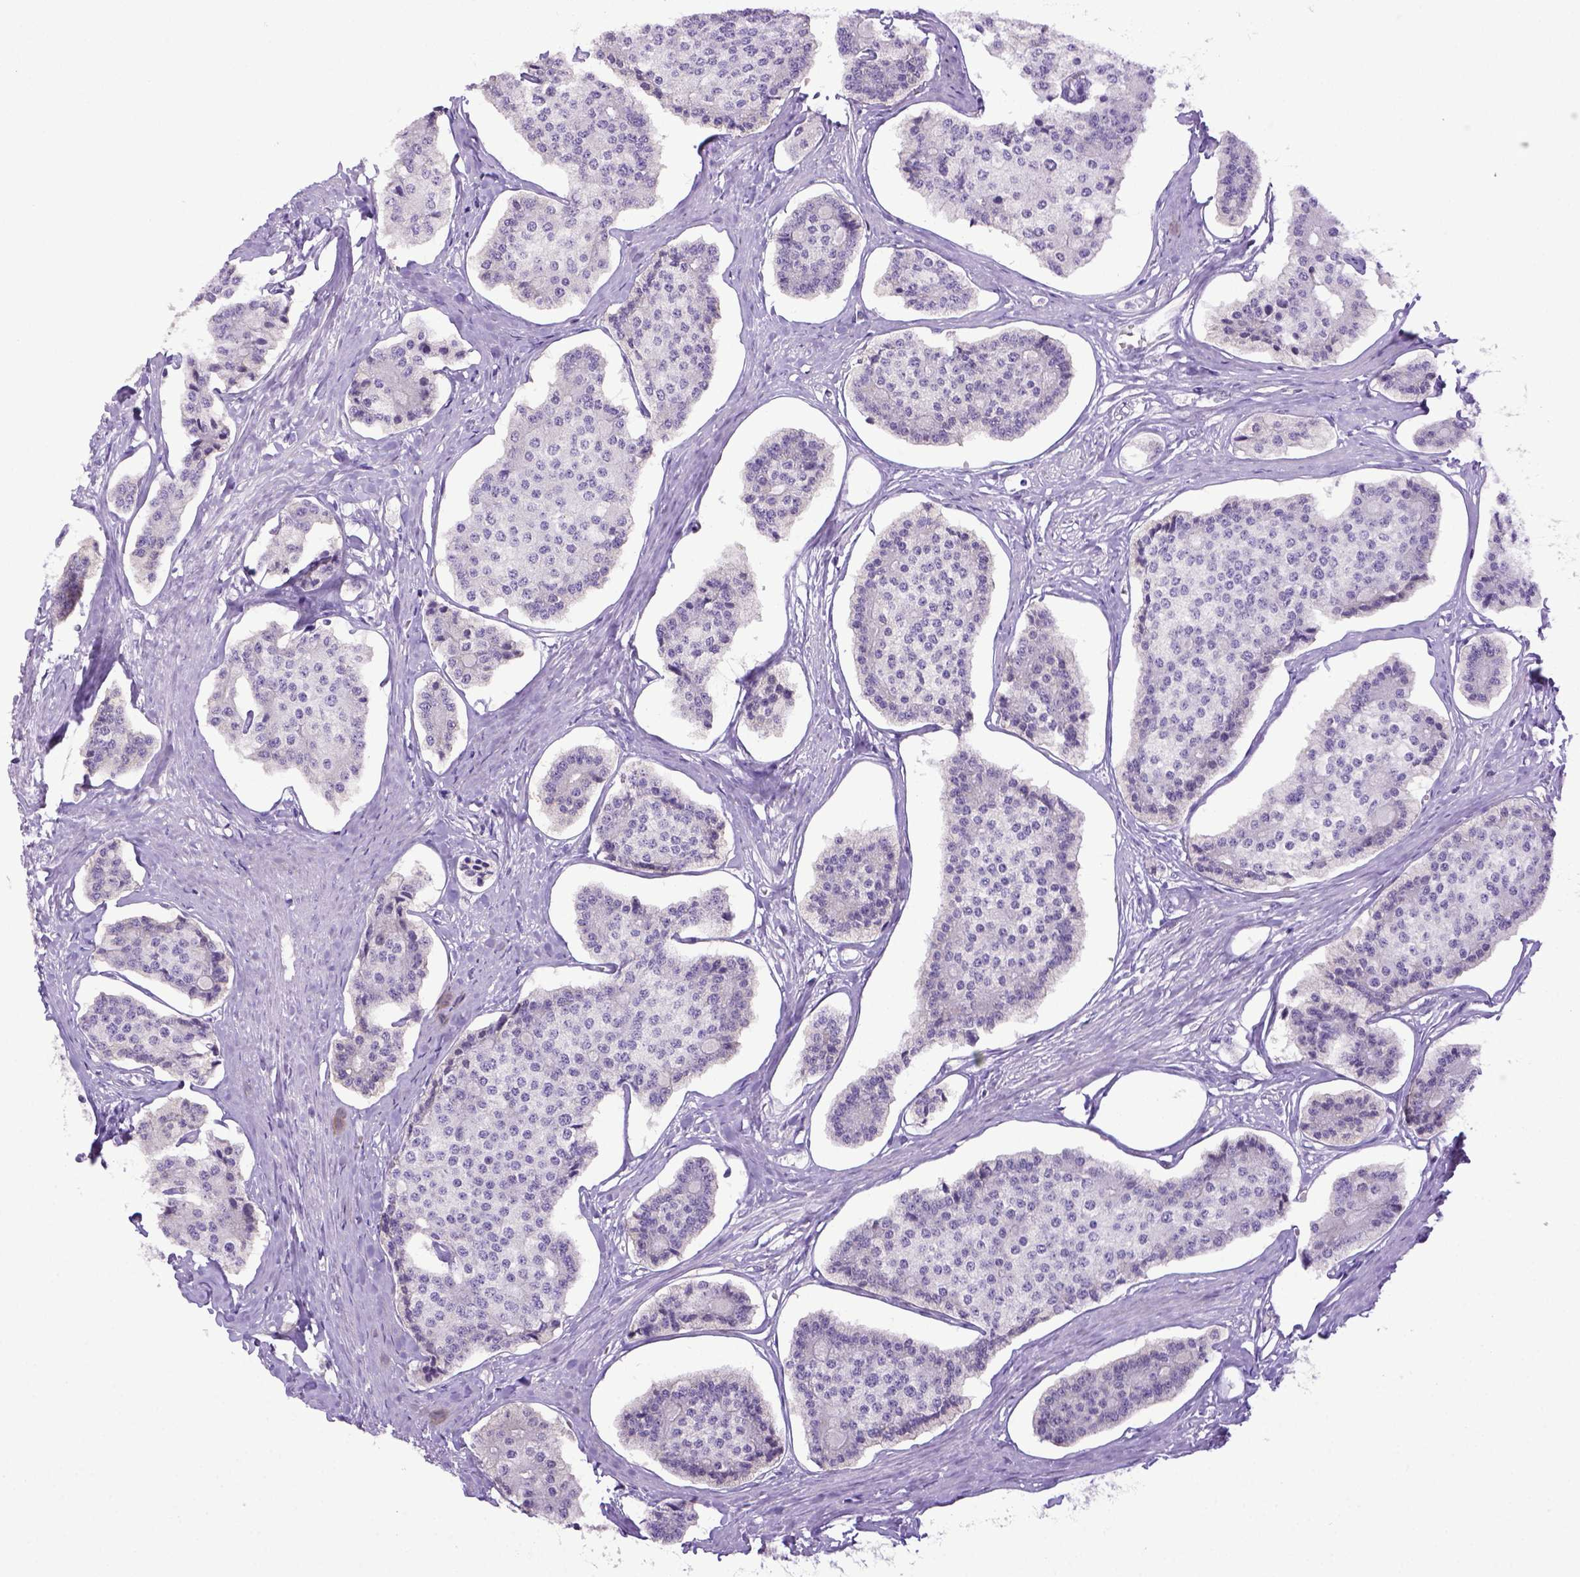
{"staining": {"intensity": "negative", "quantity": "none", "location": "none"}, "tissue": "carcinoid", "cell_type": "Tumor cells", "image_type": "cancer", "snomed": [{"axis": "morphology", "description": "Carcinoid, malignant, NOS"}, {"axis": "topography", "description": "Small intestine"}], "caption": "This is an immunohistochemistry image of malignant carcinoid. There is no positivity in tumor cells.", "gene": "ITIH4", "patient": {"sex": "female", "age": 65}}